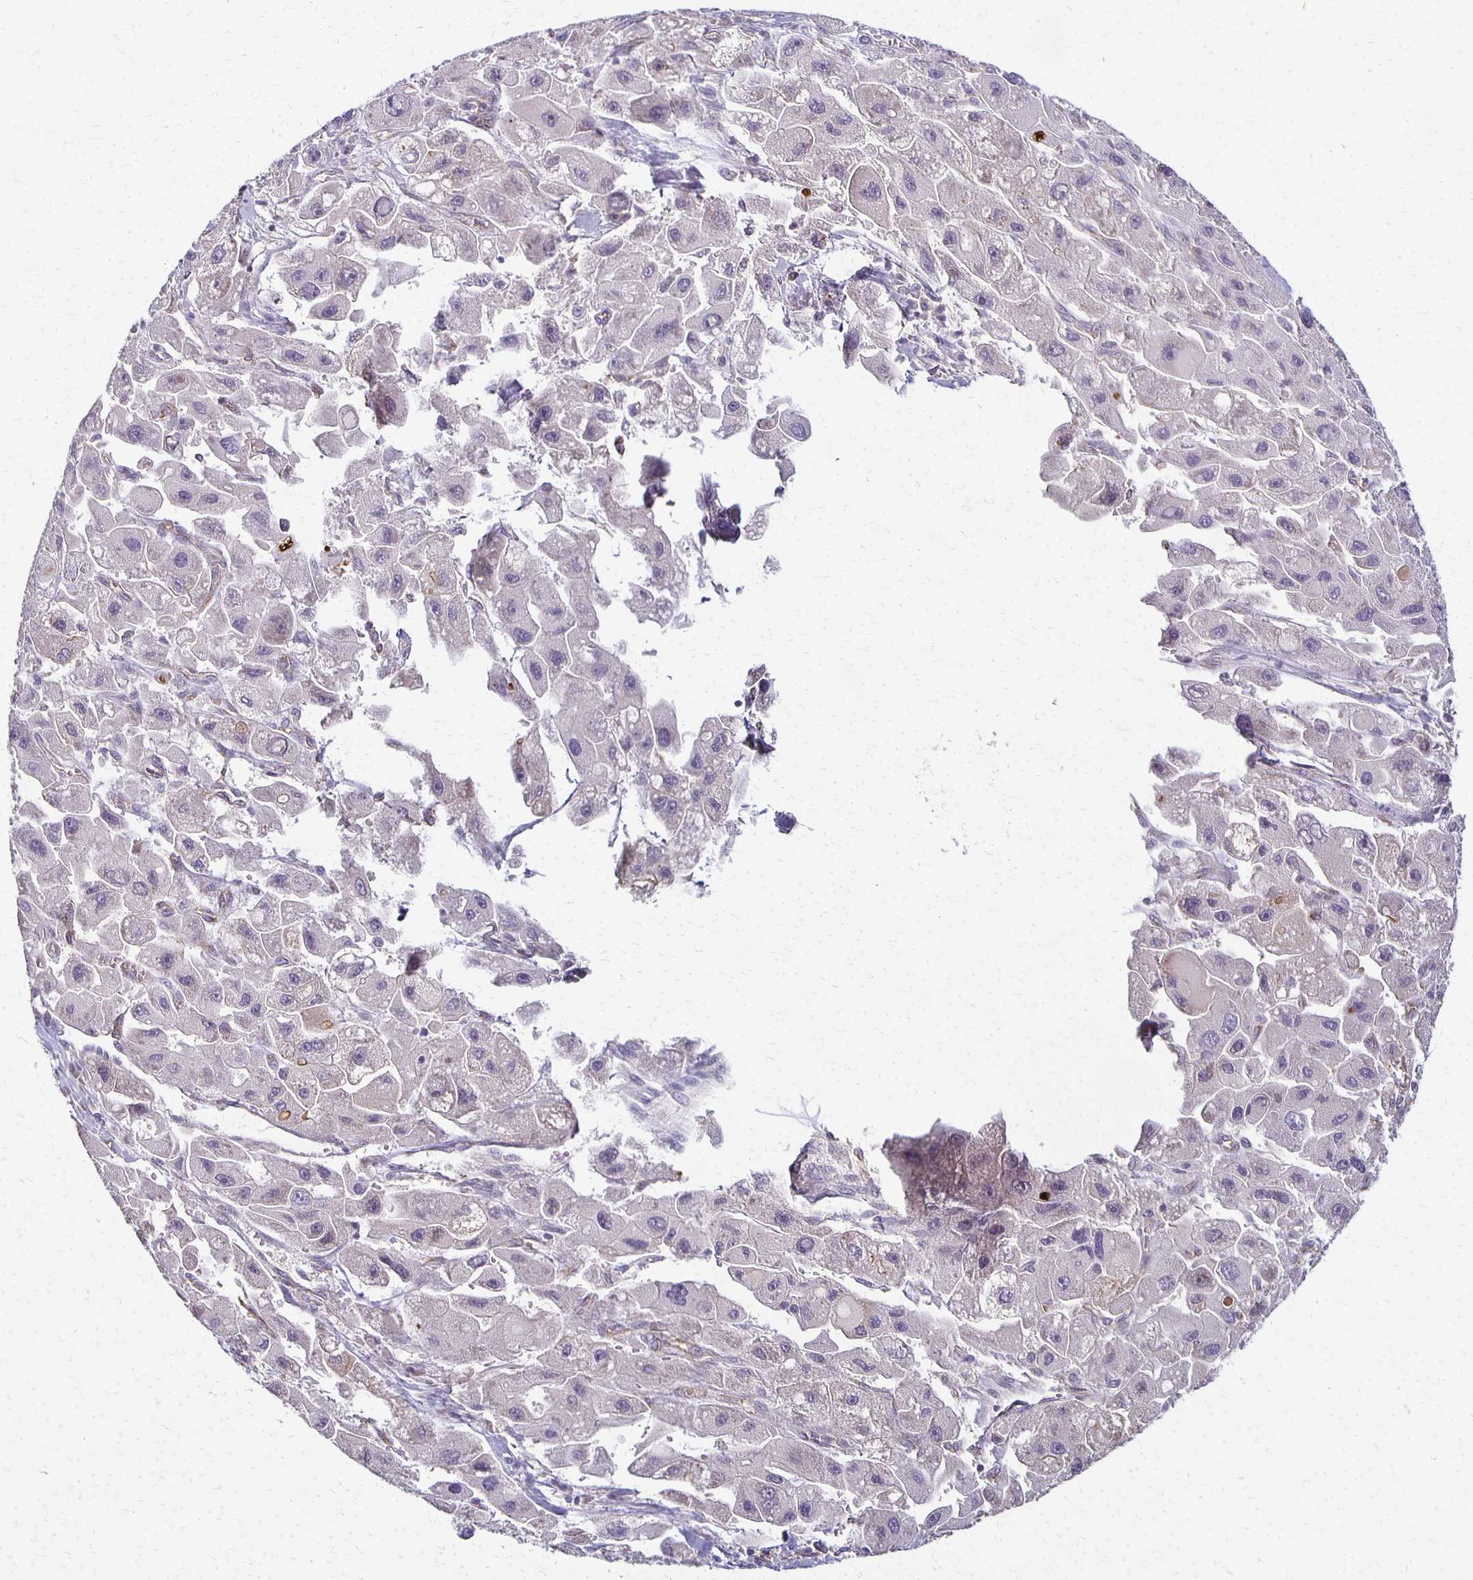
{"staining": {"intensity": "weak", "quantity": "<25%", "location": "cytoplasmic/membranous"}, "tissue": "liver cancer", "cell_type": "Tumor cells", "image_type": "cancer", "snomed": [{"axis": "morphology", "description": "Carcinoma, Hepatocellular, NOS"}, {"axis": "topography", "description": "Liver"}], "caption": "This is an immunohistochemistry (IHC) image of hepatocellular carcinoma (liver). There is no positivity in tumor cells.", "gene": "GPX4", "patient": {"sex": "male", "age": 24}}